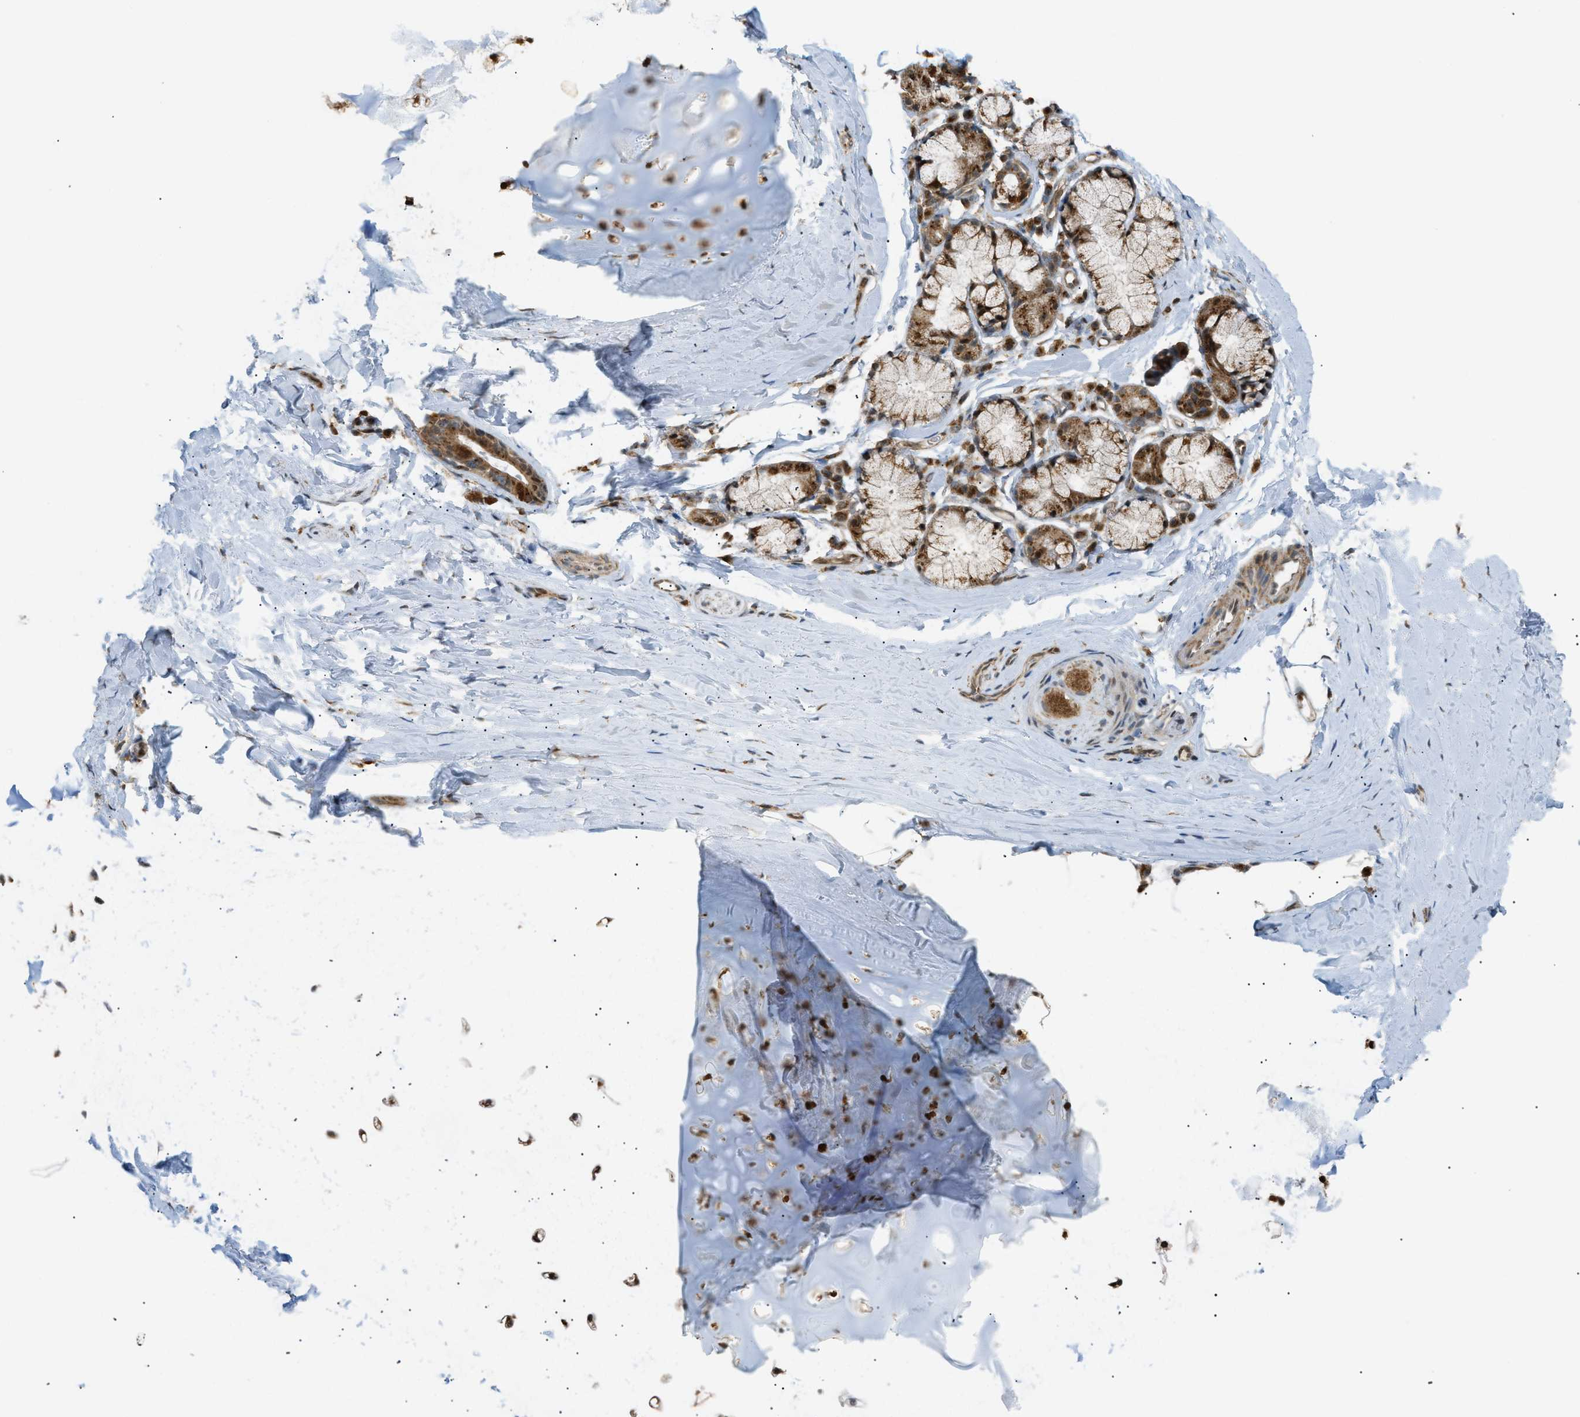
{"staining": {"intensity": "moderate", "quantity": ">75%", "location": "cytoplasmic/membranous,nuclear"}, "tissue": "adipose tissue", "cell_type": "Adipocytes", "image_type": "normal", "snomed": [{"axis": "morphology", "description": "Normal tissue, NOS"}, {"axis": "topography", "description": "Cartilage tissue"}, {"axis": "topography", "description": "Bronchus"}], "caption": "The photomicrograph exhibits a brown stain indicating the presence of a protein in the cytoplasmic/membranous,nuclear of adipocytes in adipose tissue.", "gene": "CCDC186", "patient": {"sex": "female", "age": 53}}